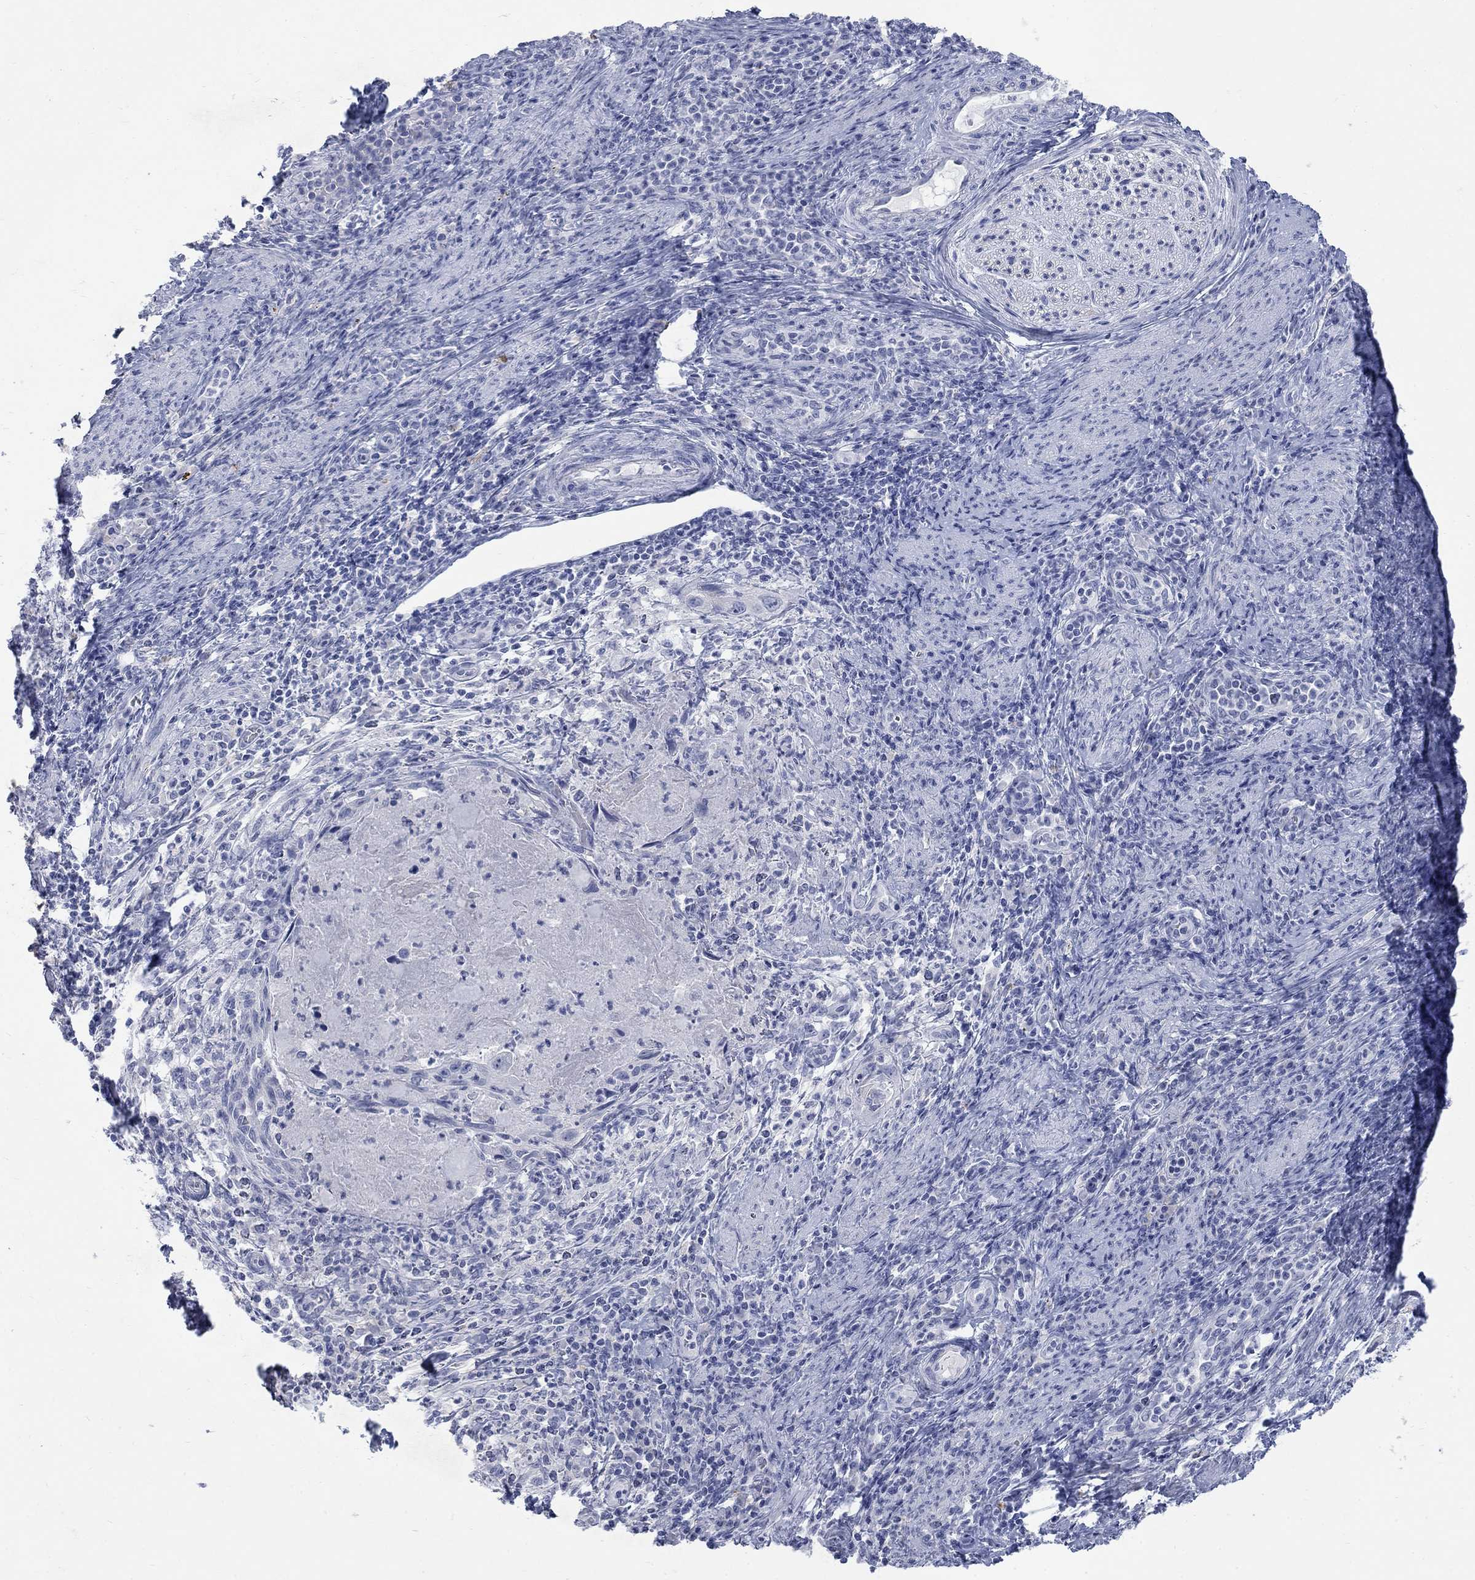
{"staining": {"intensity": "negative", "quantity": "none", "location": "none"}, "tissue": "cervical cancer", "cell_type": "Tumor cells", "image_type": "cancer", "snomed": [{"axis": "morphology", "description": "Squamous cell carcinoma, NOS"}, {"axis": "topography", "description": "Cervix"}], "caption": "DAB immunohistochemical staining of squamous cell carcinoma (cervical) shows no significant positivity in tumor cells.", "gene": "RFTN2", "patient": {"sex": "female", "age": 26}}